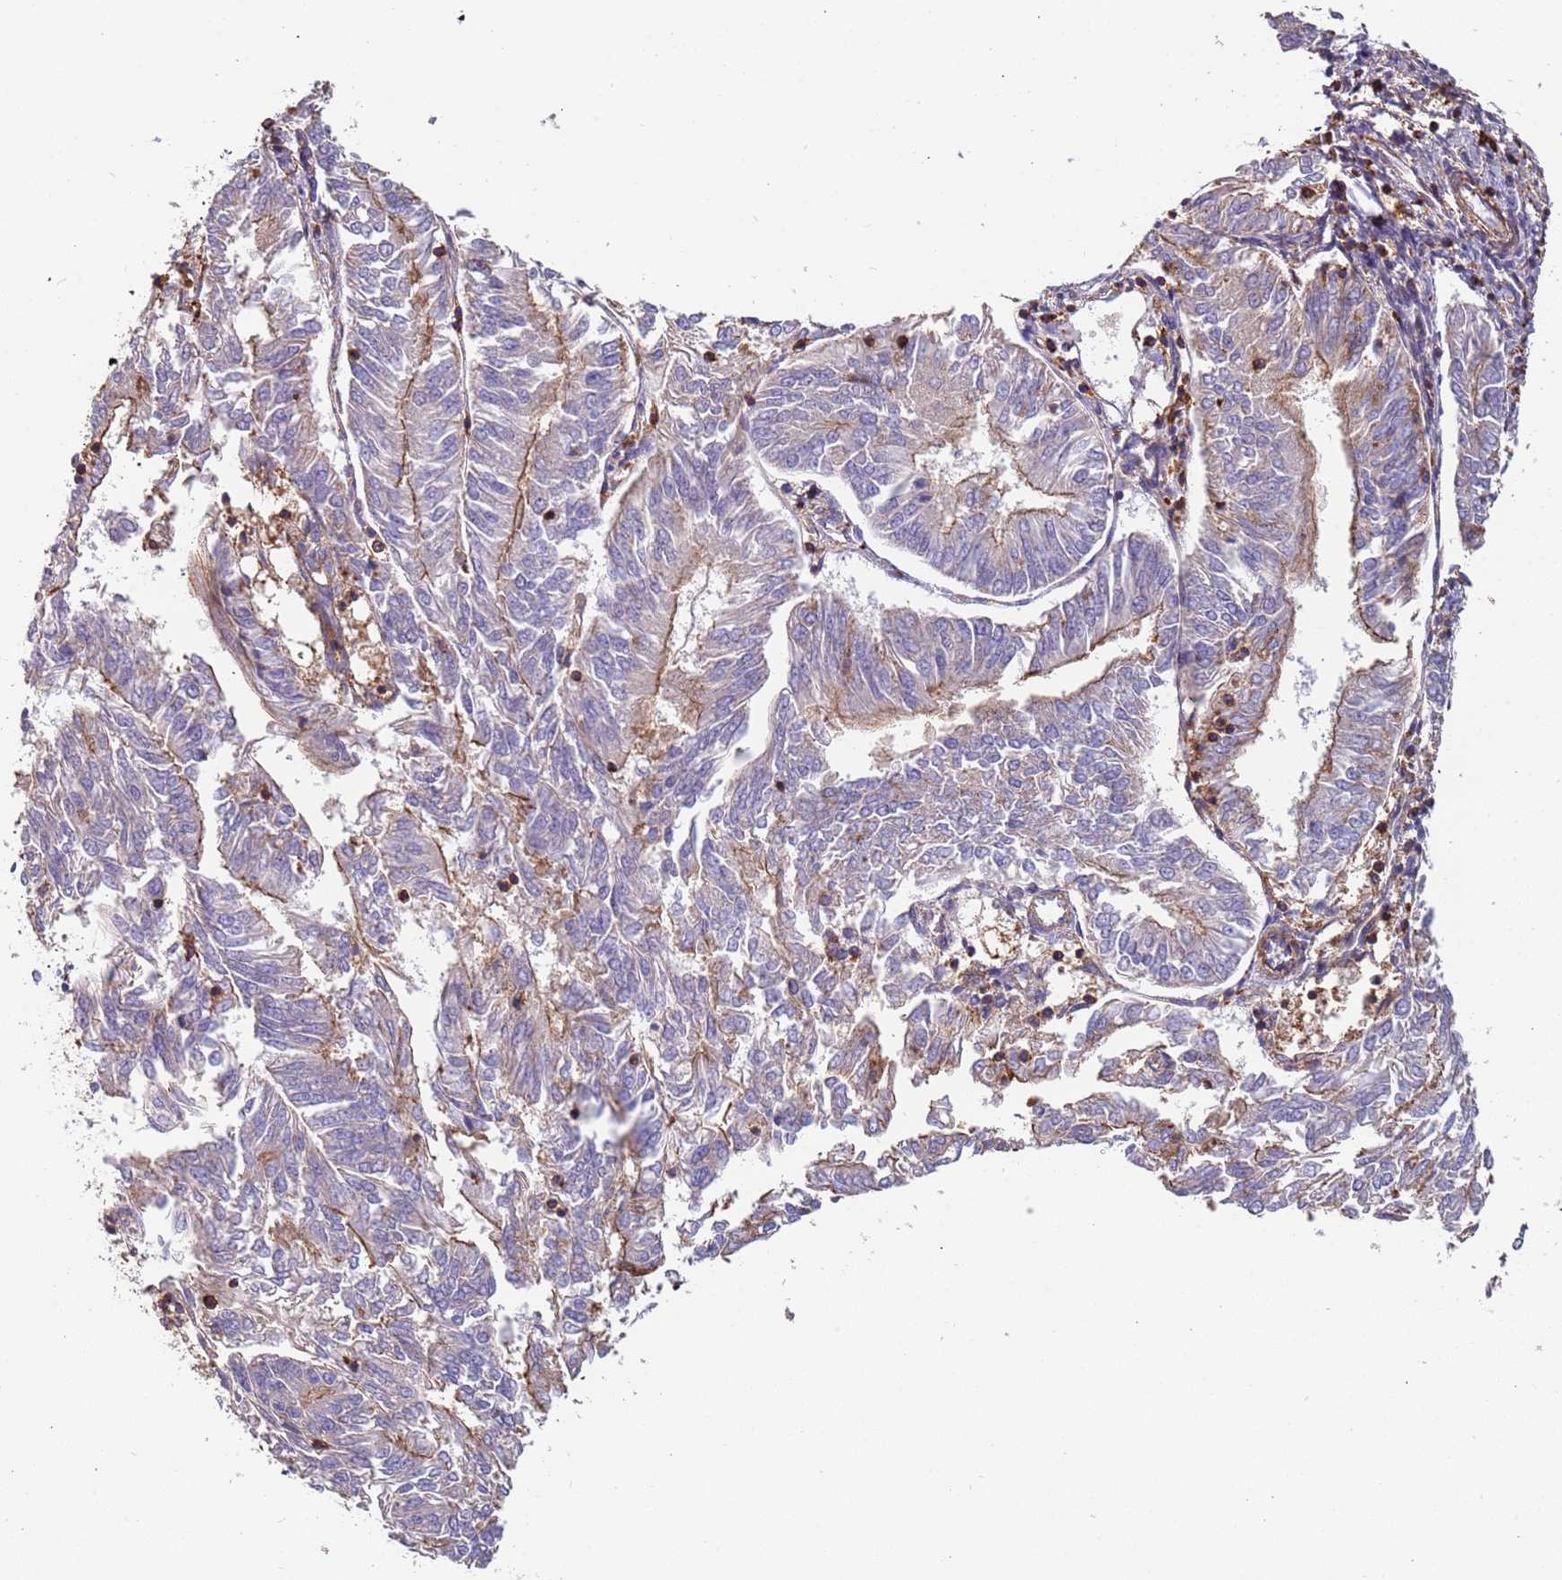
{"staining": {"intensity": "moderate", "quantity": "<25%", "location": "cytoplasmic/membranous"}, "tissue": "endometrial cancer", "cell_type": "Tumor cells", "image_type": "cancer", "snomed": [{"axis": "morphology", "description": "Adenocarcinoma, NOS"}, {"axis": "topography", "description": "Endometrium"}], "caption": "Protein analysis of endometrial cancer tissue displays moderate cytoplasmic/membranous expression in approximately <25% of tumor cells.", "gene": "SYT4", "patient": {"sex": "female", "age": 58}}